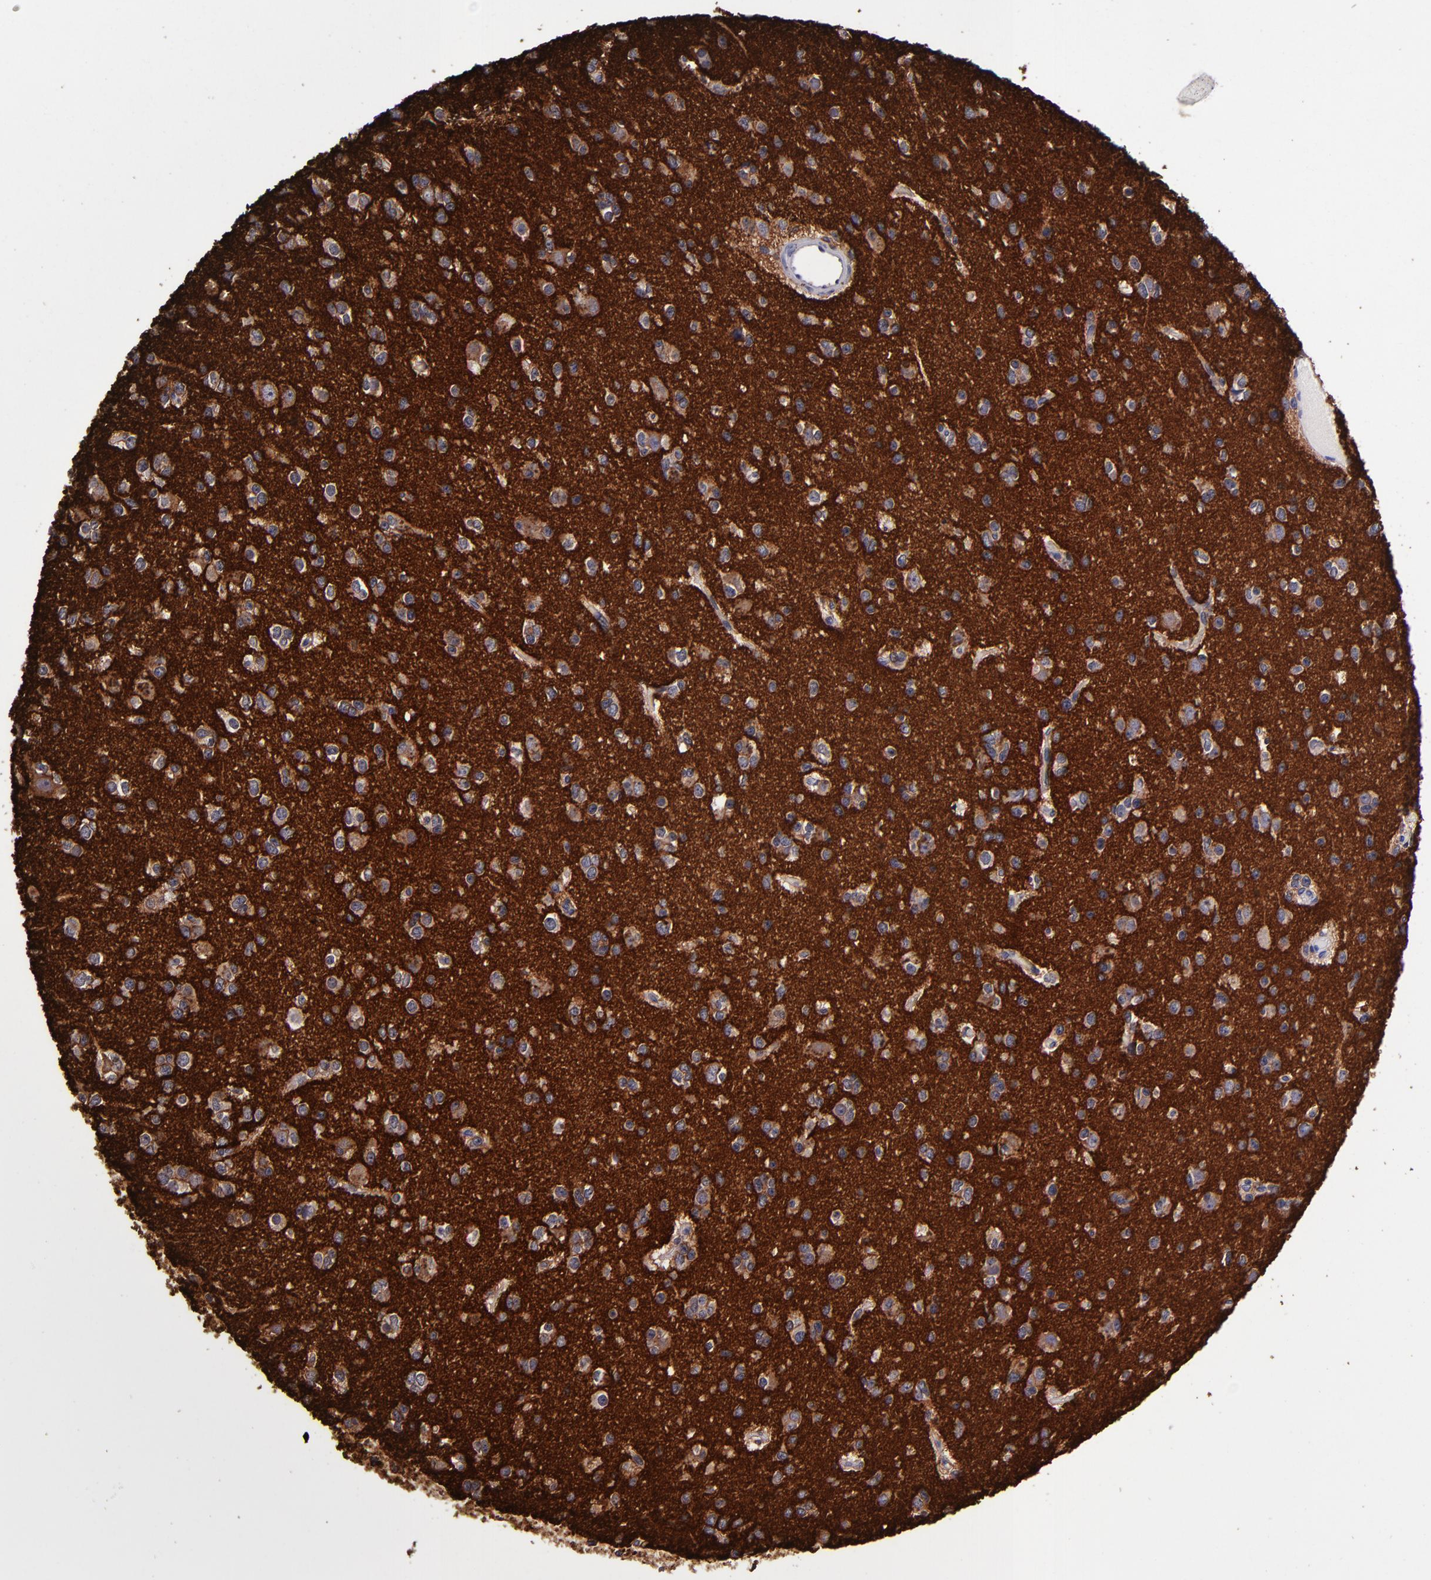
{"staining": {"intensity": "strong", "quantity": "25%-75%", "location": "cytoplasmic/membranous"}, "tissue": "glioma", "cell_type": "Tumor cells", "image_type": "cancer", "snomed": [{"axis": "morphology", "description": "Glioma, malignant, Low grade"}, {"axis": "topography", "description": "Brain"}], "caption": "IHC of human low-grade glioma (malignant) exhibits high levels of strong cytoplasmic/membranous staining in approximately 25%-75% of tumor cells. The staining was performed using DAB, with brown indicating positive protein expression. Nuclei are stained blue with hematoxylin.", "gene": "SIRPA", "patient": {"sex": "male", "age": 42}}